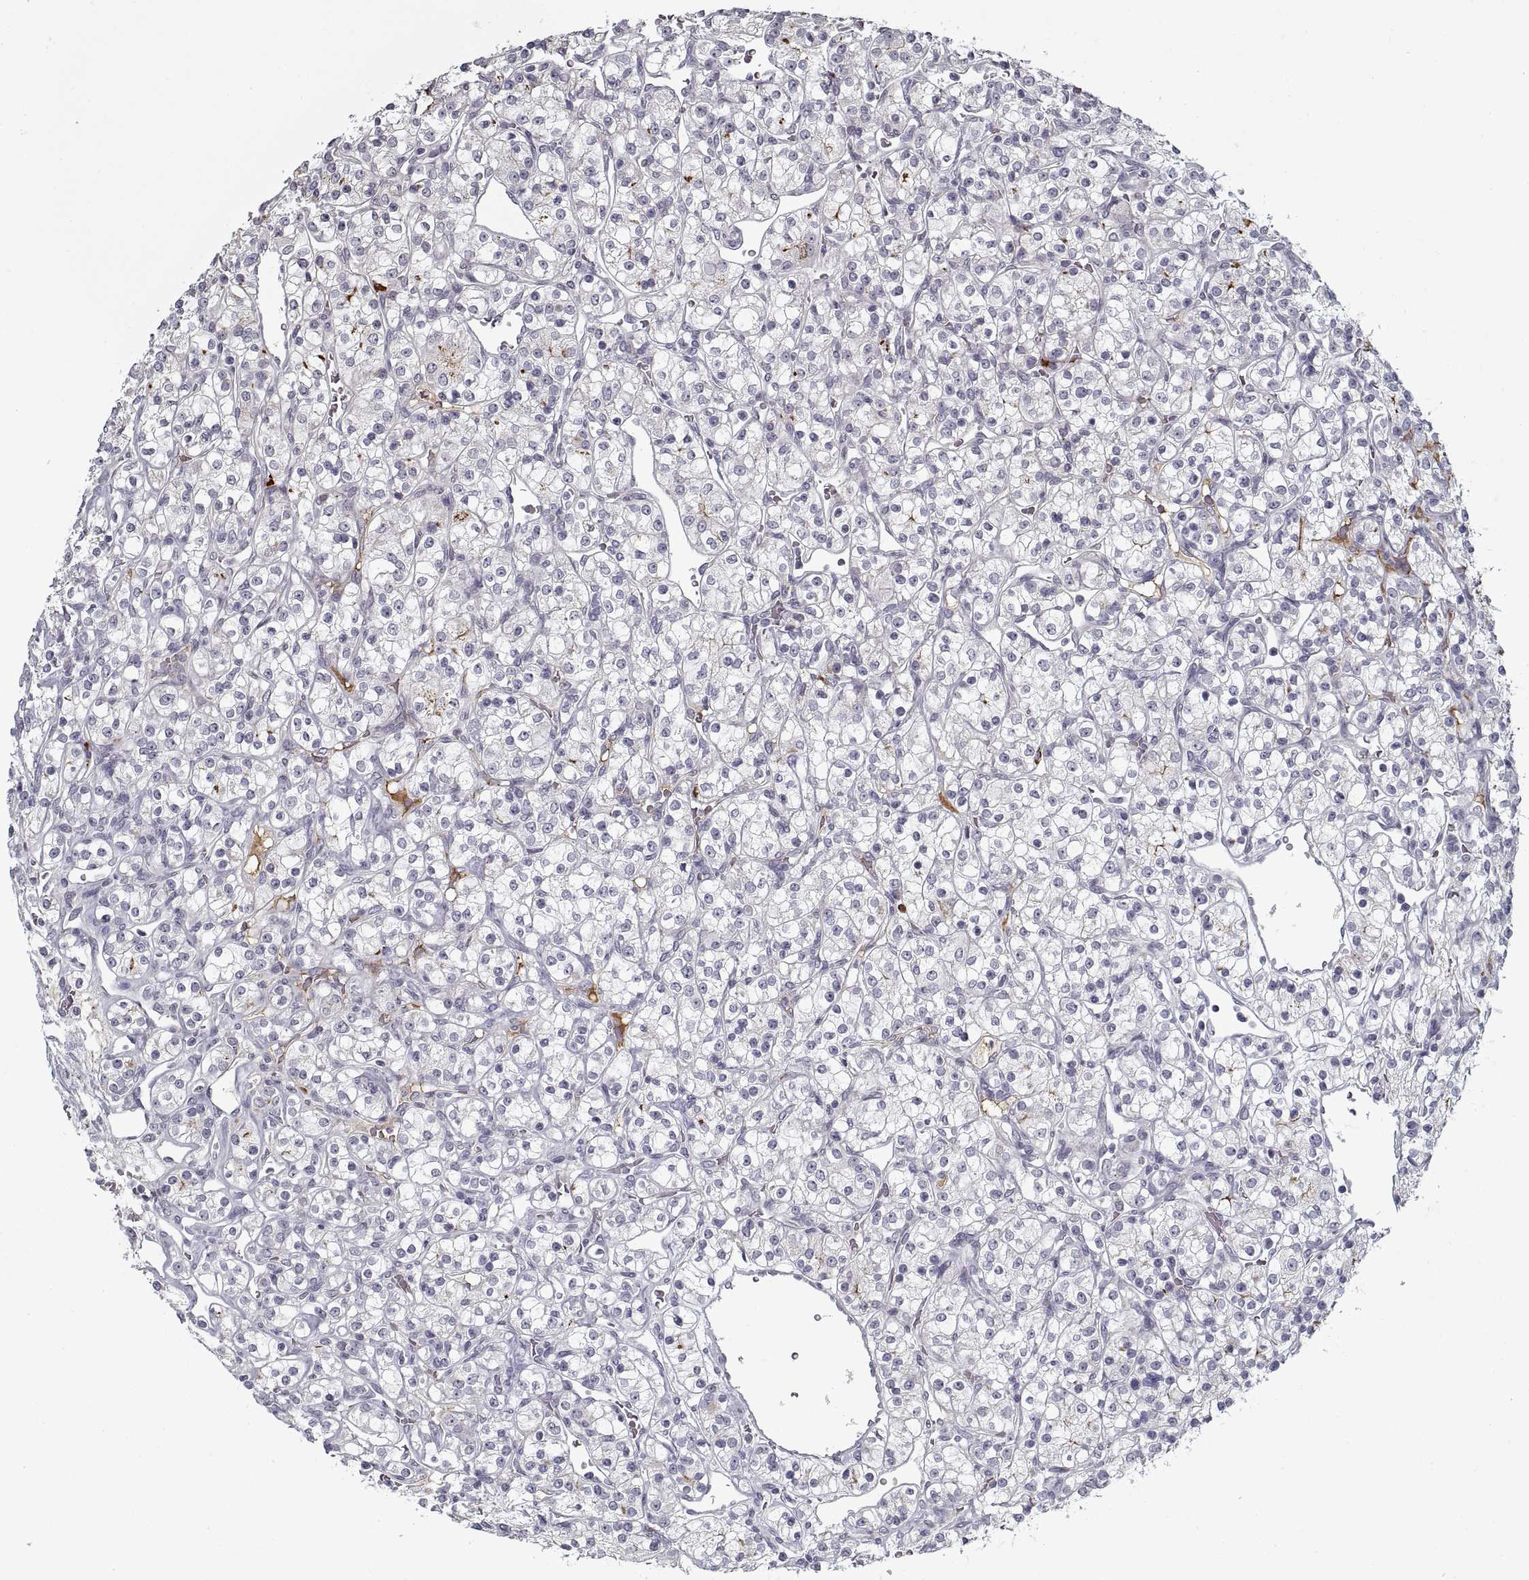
{"staining": {"intensity": "negative", "quantity": "none", "location": "none"}, "tissue": "renal cancer", "cell_type": "Tumor cells", "image_type": "cancer", "snomed": [{"axis": "morphology", "description": "Adenocarcinoma, NOS"}, {"axis": "topography", "description": "Kidney"}], "caption": "Tumor cells show no significant protein positivity in renal cancer. (DAB immunohistochemistry with hematoxylin counter stain).", "gene": "GAD2", "patient": {"sex": "male", "age": 77}}